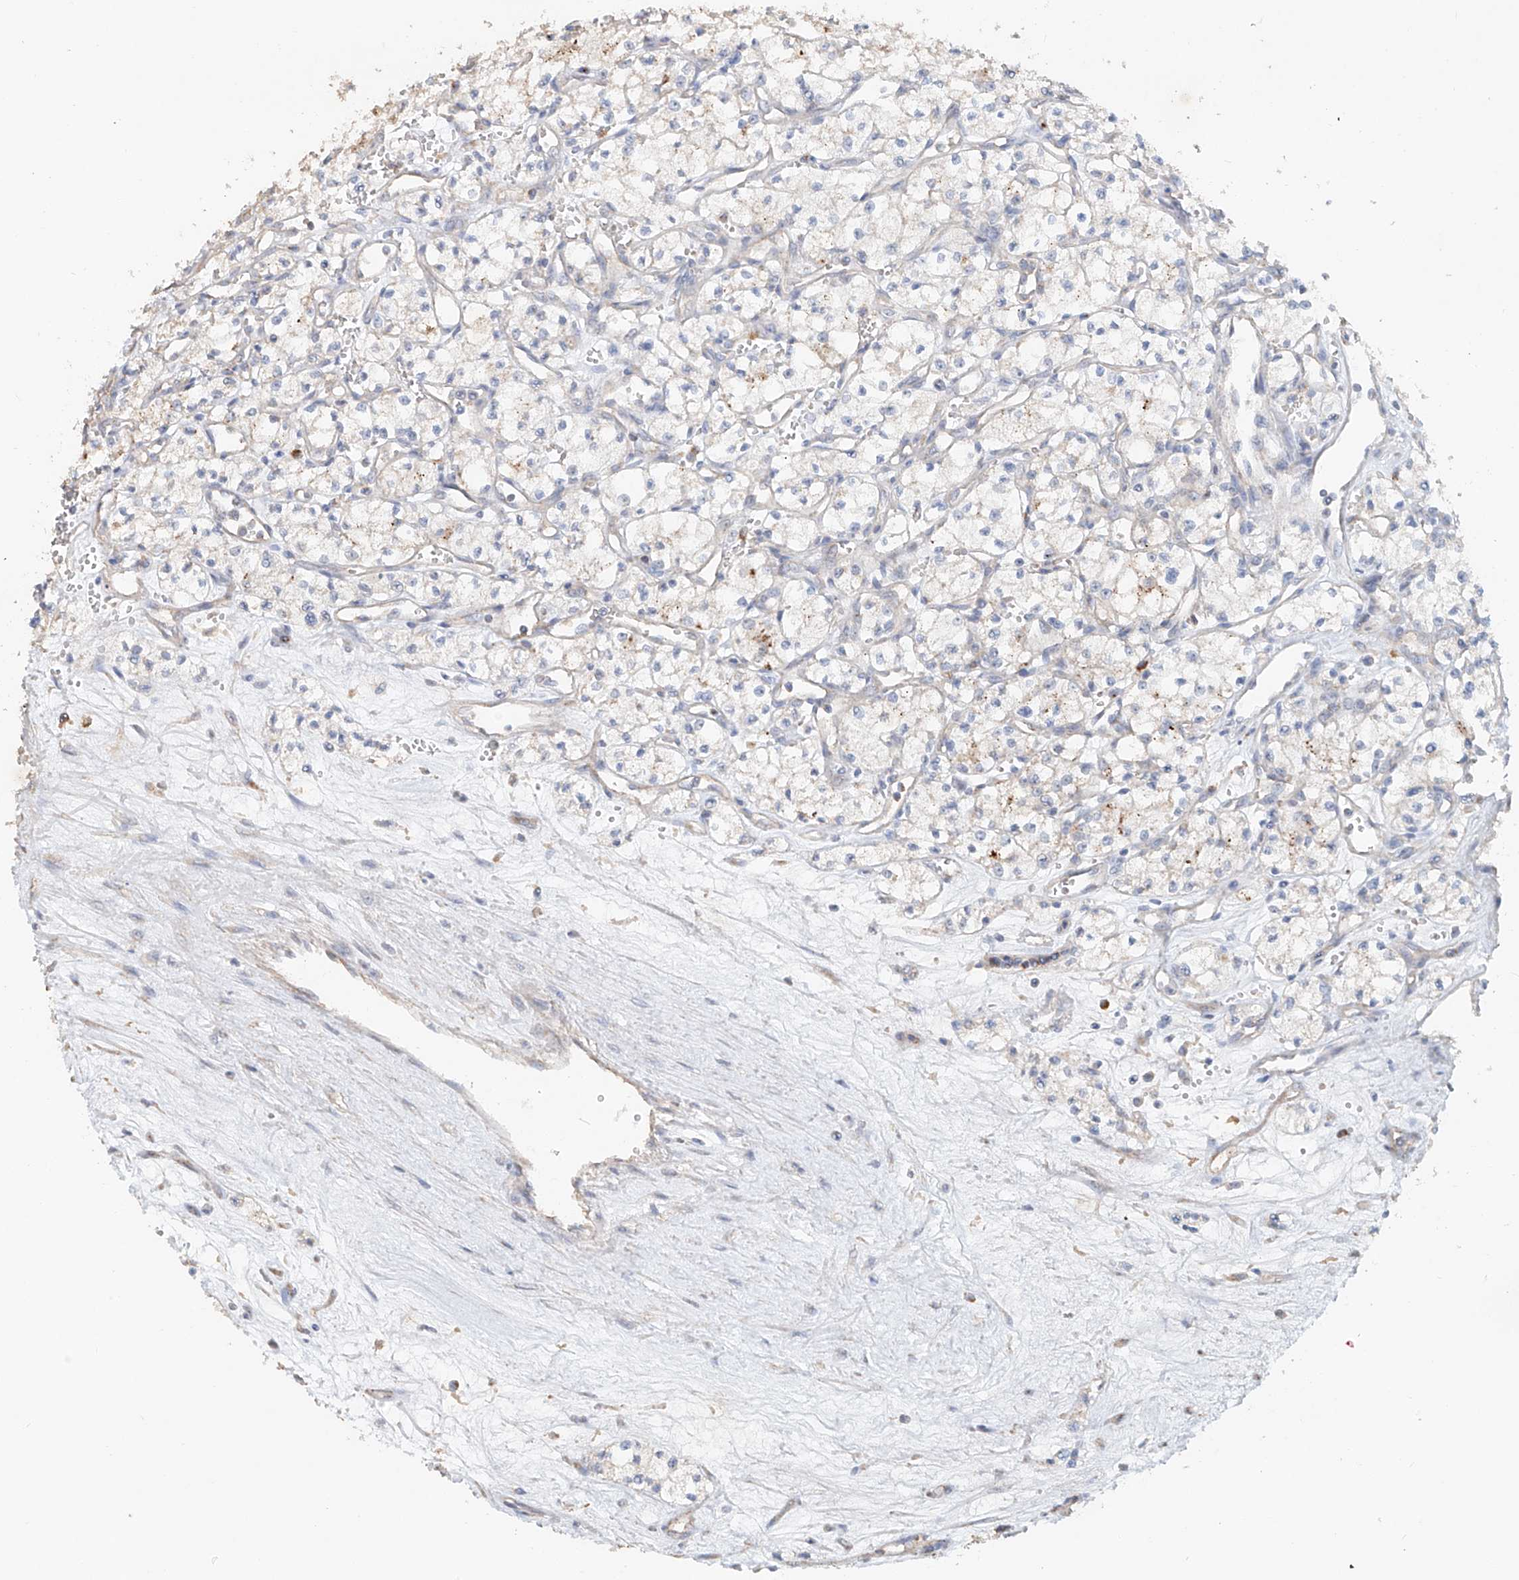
{"staining": {"intensity": "moderate", "quantity": "<25%", "location": "cytoplasmic/membranous"}, "tissue": "renal cancer", "cell_type": "Tumor cells", "image_type": "cancer", "snomed": [{"axis": "morphology", "description": "Adenocarcinoma, NOS"}, {"axis": "topography", "description": "Kidney"}], "caption": "Protein staining by immunohistochemistry (IHC) shows moderate cytoplasmic/membranous expression in approximately <25% of tumor cells in adenocarcinoma (renal).", "gene": "TRIM47", "patient": {"sex": "male", "age": 59}}